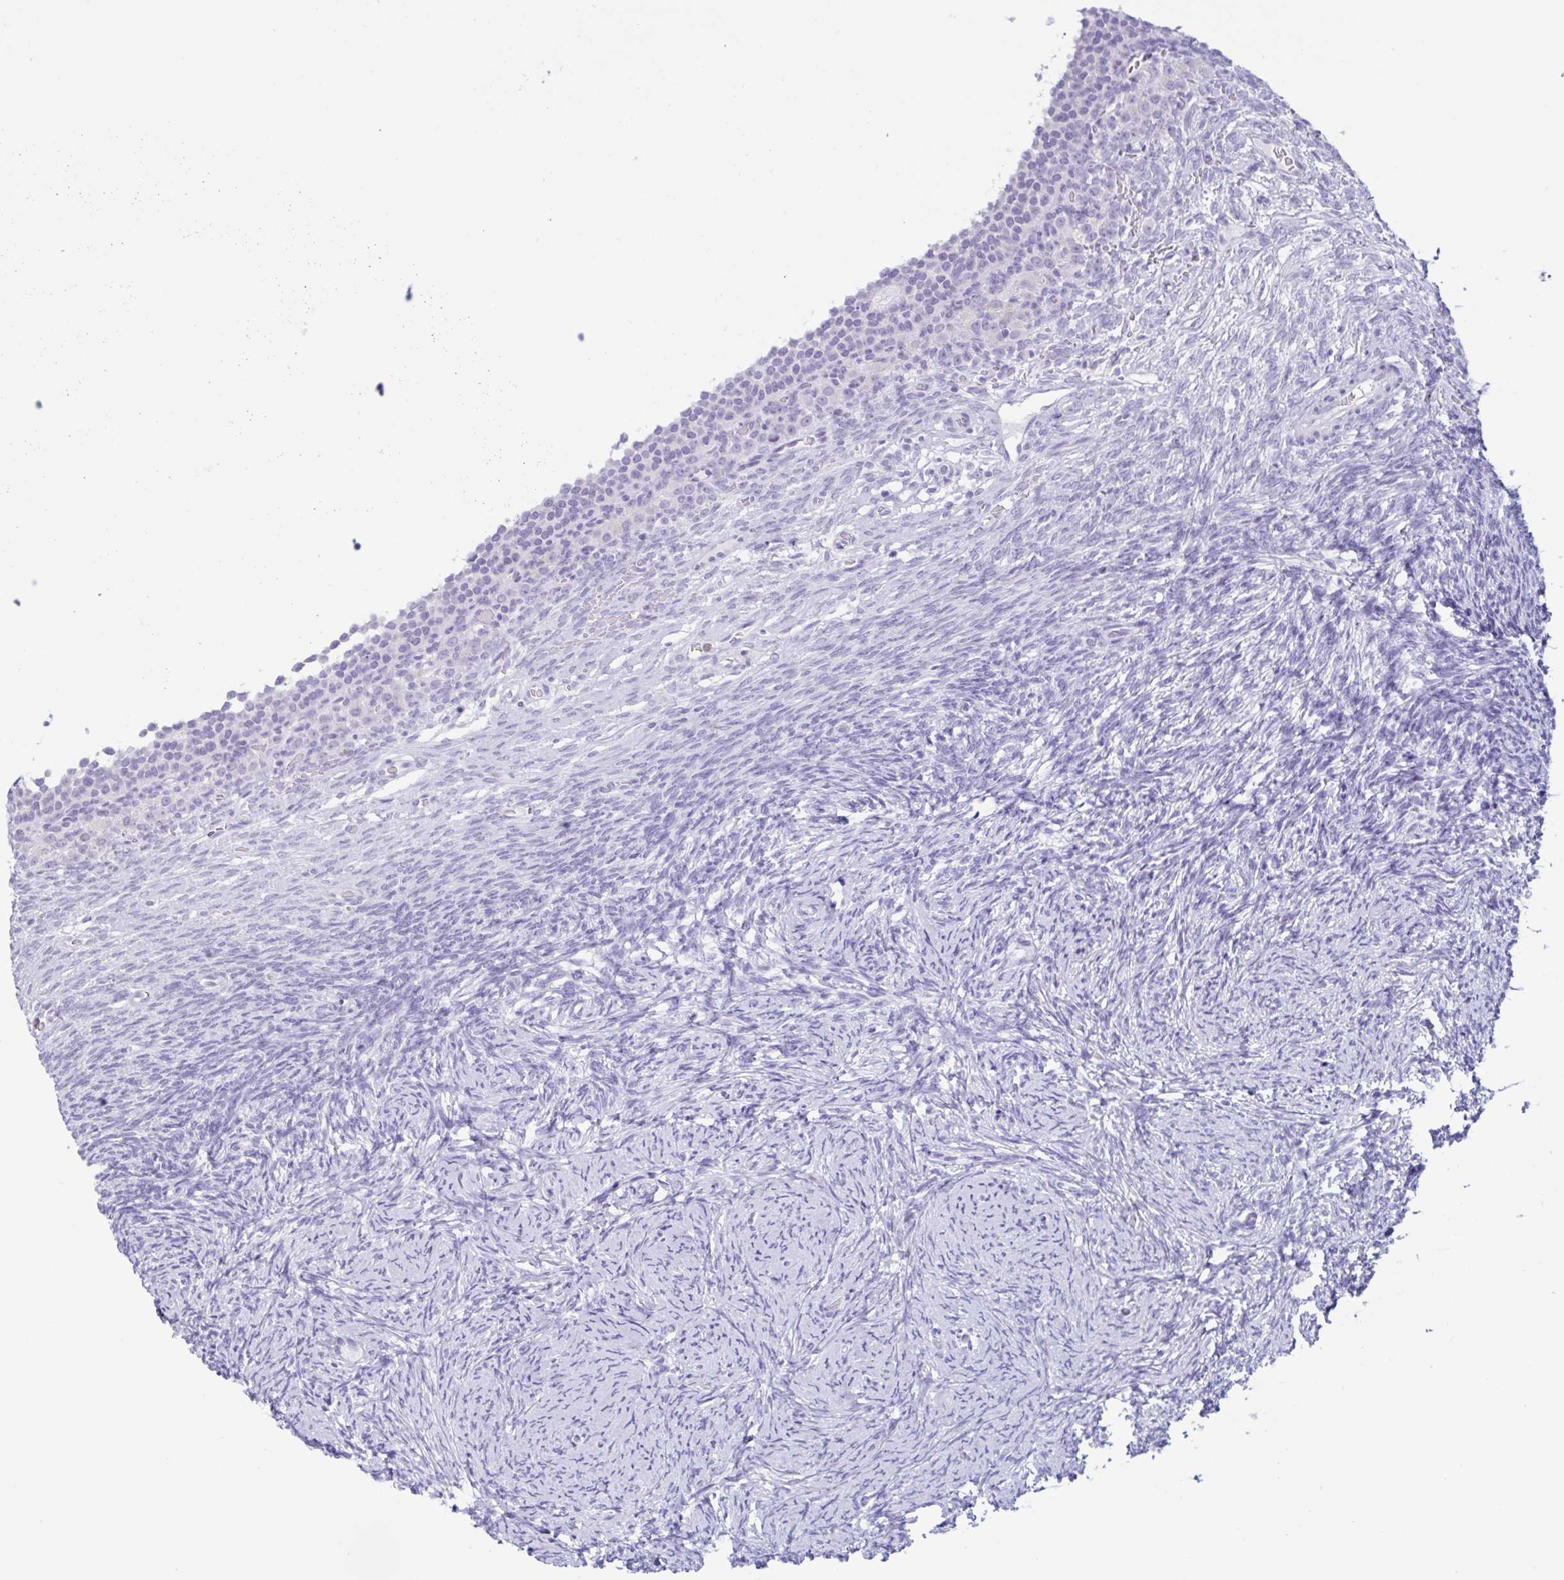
{"staining": {"intensity": "negative", "quantity": "none", "location": "none"}, "tissue": "ovary", "cell_type": "Follicle cells", "image_type": "normal", "snomed": [{"axis": "morphology", "description": "Normal tissue, NOS"}, {"axis": "topography", "description": "Ovary"}], "caption": "IHC of benign ovary shows no staining in follicle cells. Brightfield microscopy of immunohistochemistry stained with DAB (3,3'-diaminobenzidine) (brown) and hematoxylin (blue), captured at high magnification.", "gene": "DTWD2", "patient": {"sex": "female", "age": 34}}